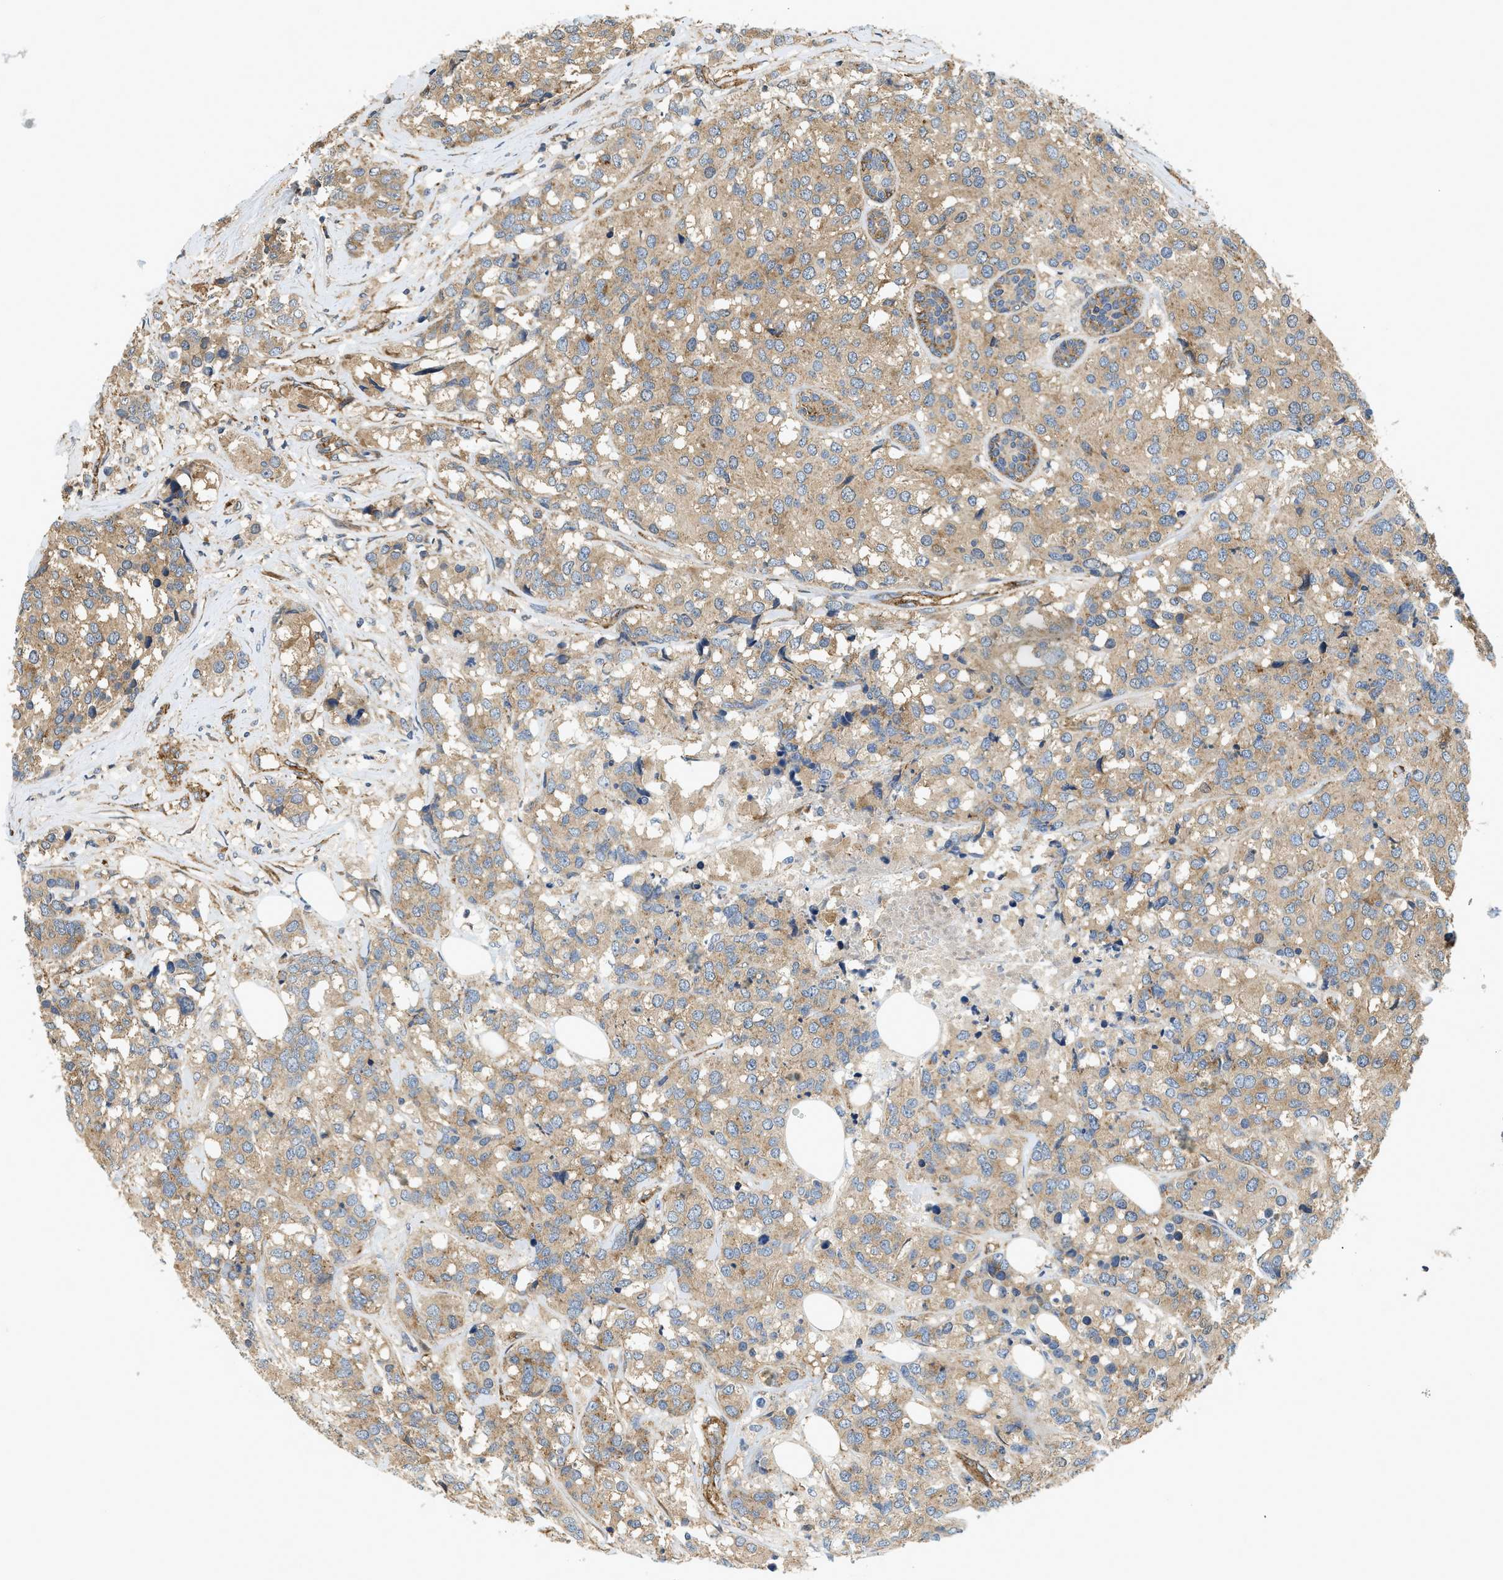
{"staining": {"intensity": "weak", "quantity": ">75%", "location": "cytoplasmic/membranous"}, "tissue": "breast cancer", "cell_type": "Tumor cells", "image_type": "cancer", "snomed": [{"axis": "morphology", "description": "Lobular carcinoma"}, {"axis": "topography", "description": "Breast"}], "caption": "Immunohistochemical staining of human breast lobular carcinoma reveals weak cytoplasmic/membranous protein positivity in approximately >75% of tumor cells. (DAB IHC, brown staining for protein, blue staining for nuclei).", "gene": "HIP1", "patient": {"sex": "female", "age": 59}}